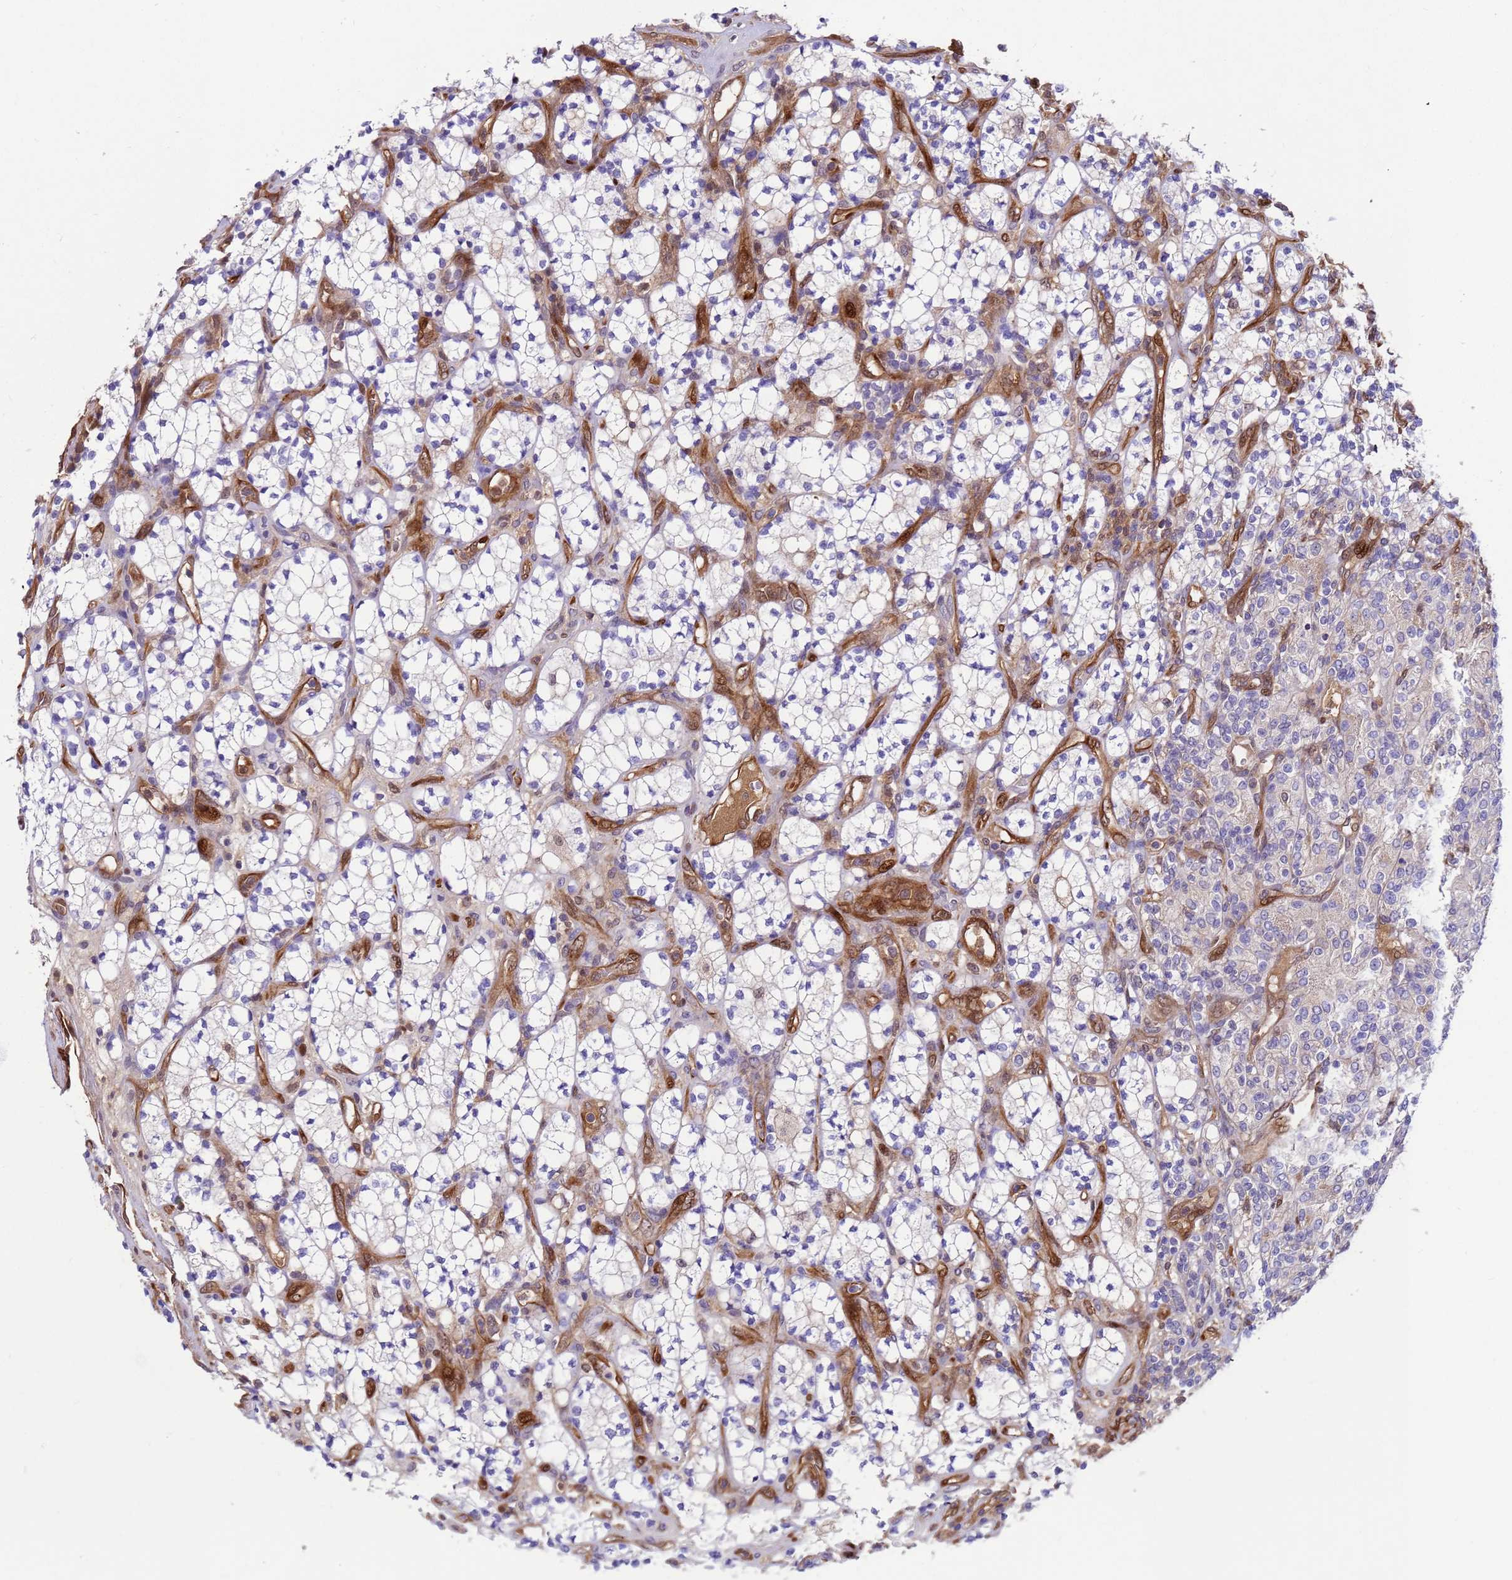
{"staining": {"intensity": "negative", "quantity": "none", "location": "none"}, "tissue": "renal cancer", "cell_type": "Tumor cells", "image_type": "cancer", "snomed": [{"axis": "morphology", "description": "Adenocarcinoma, NOS"}, {"axis": "topography", "description": "Kidney"}], "caption": "A photomicrograph of human renal cancer (adenocarcinoma) is negative for staining in tumor cells.", "gene": "FOXRED1", "patient": {"sex": "male", "age": 77}}